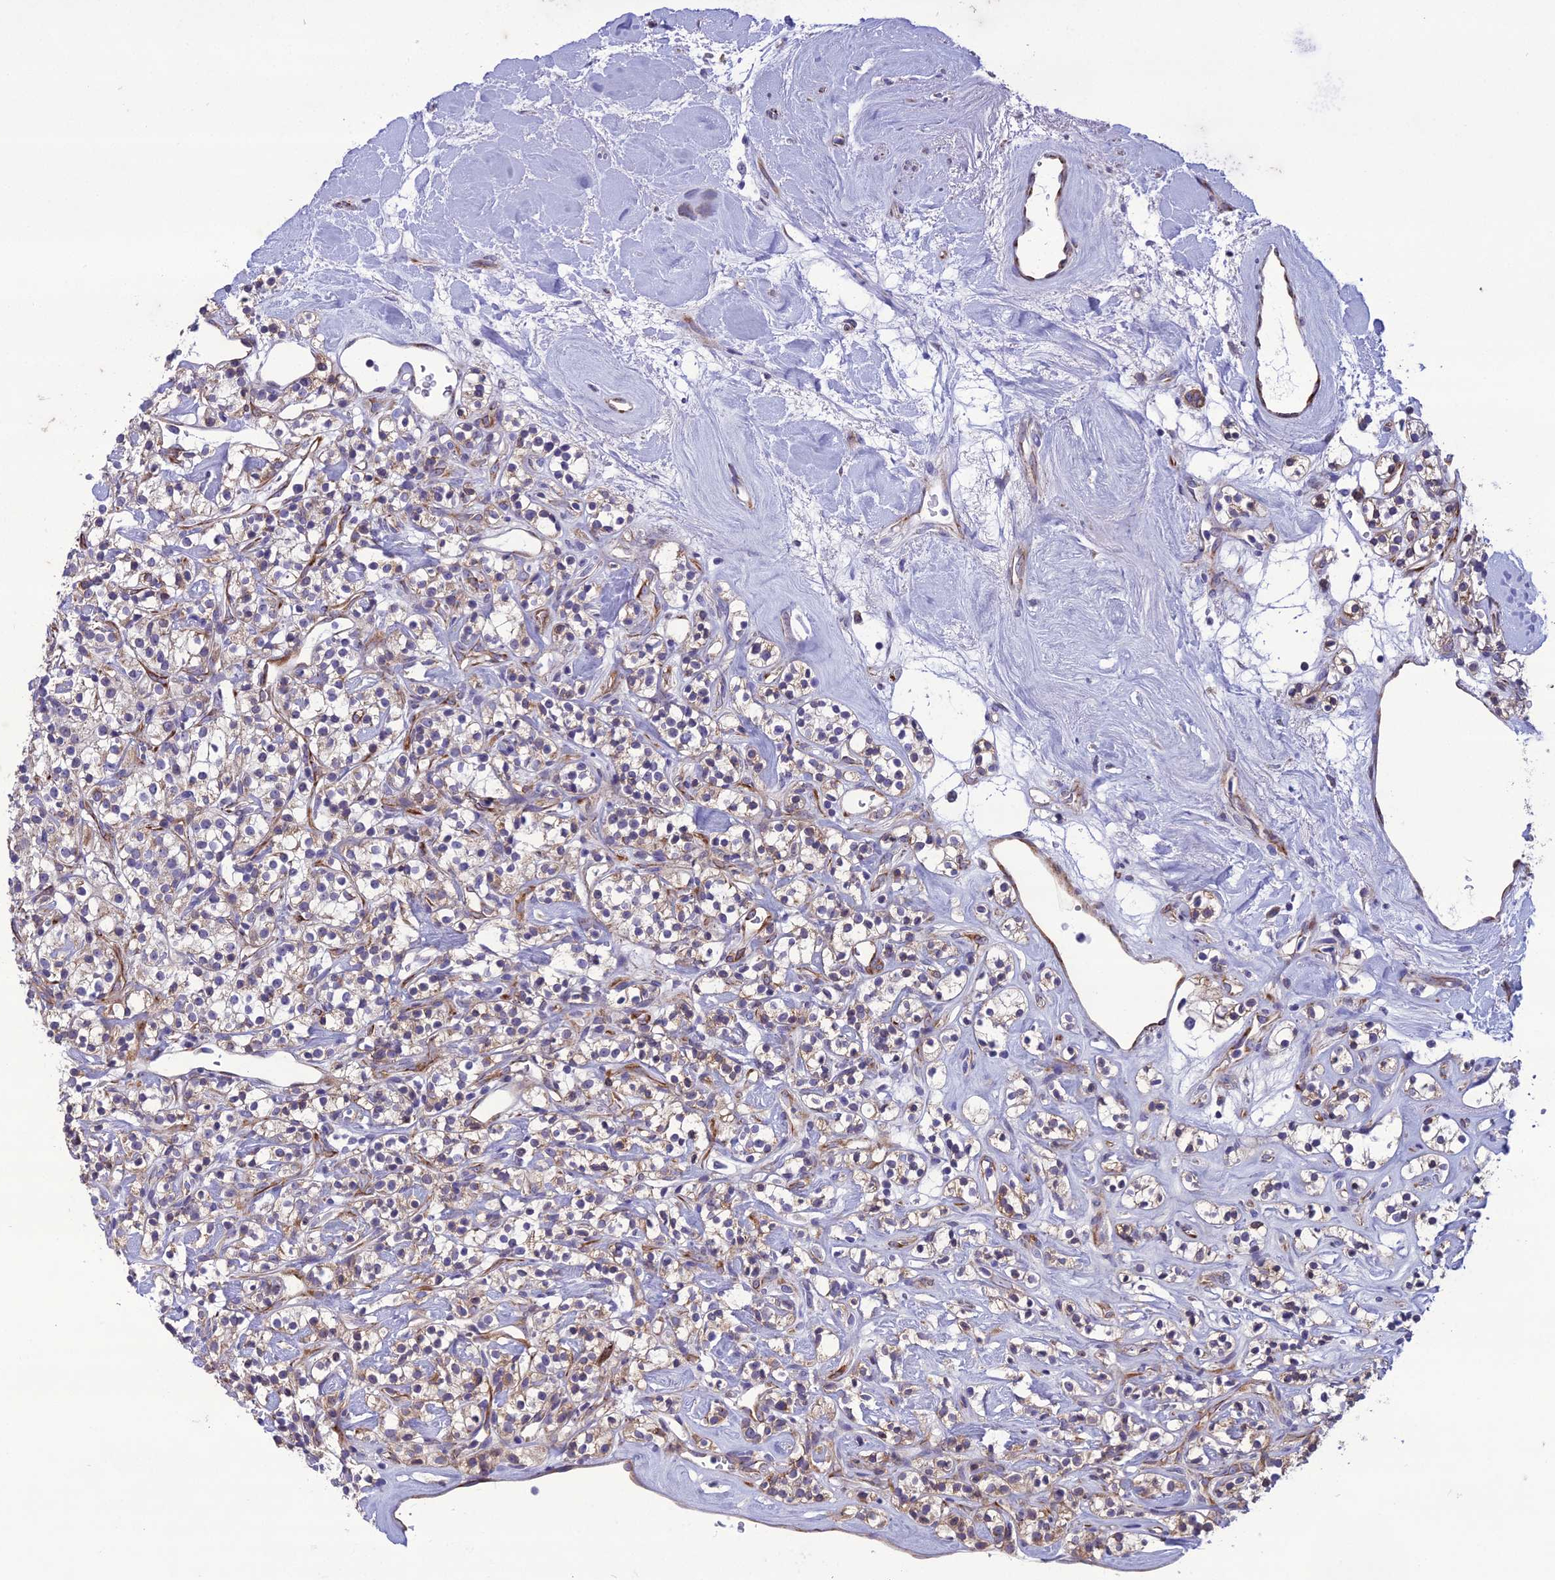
{"staining": {"intensity": "weak", "quantity": ">75%", "location": "cytoplasmic/membranous"}, "tissue": "renal cancer", "cell_type": "Tumor cells", "image_type": "cancer", "snomed": [{"axis": "morphology", "description": "Adenocarcinoma, NOS"}, {"axis": "topography", "description": "Kidney"}], "caption": "Protein staining exhibits weak cytoplasmic/membranous staining in about >75% of tumor cells in renal cancer (adenocarcinoma).", "gene": "NODAL", "patient": {"sex": "male", "age": 77}}